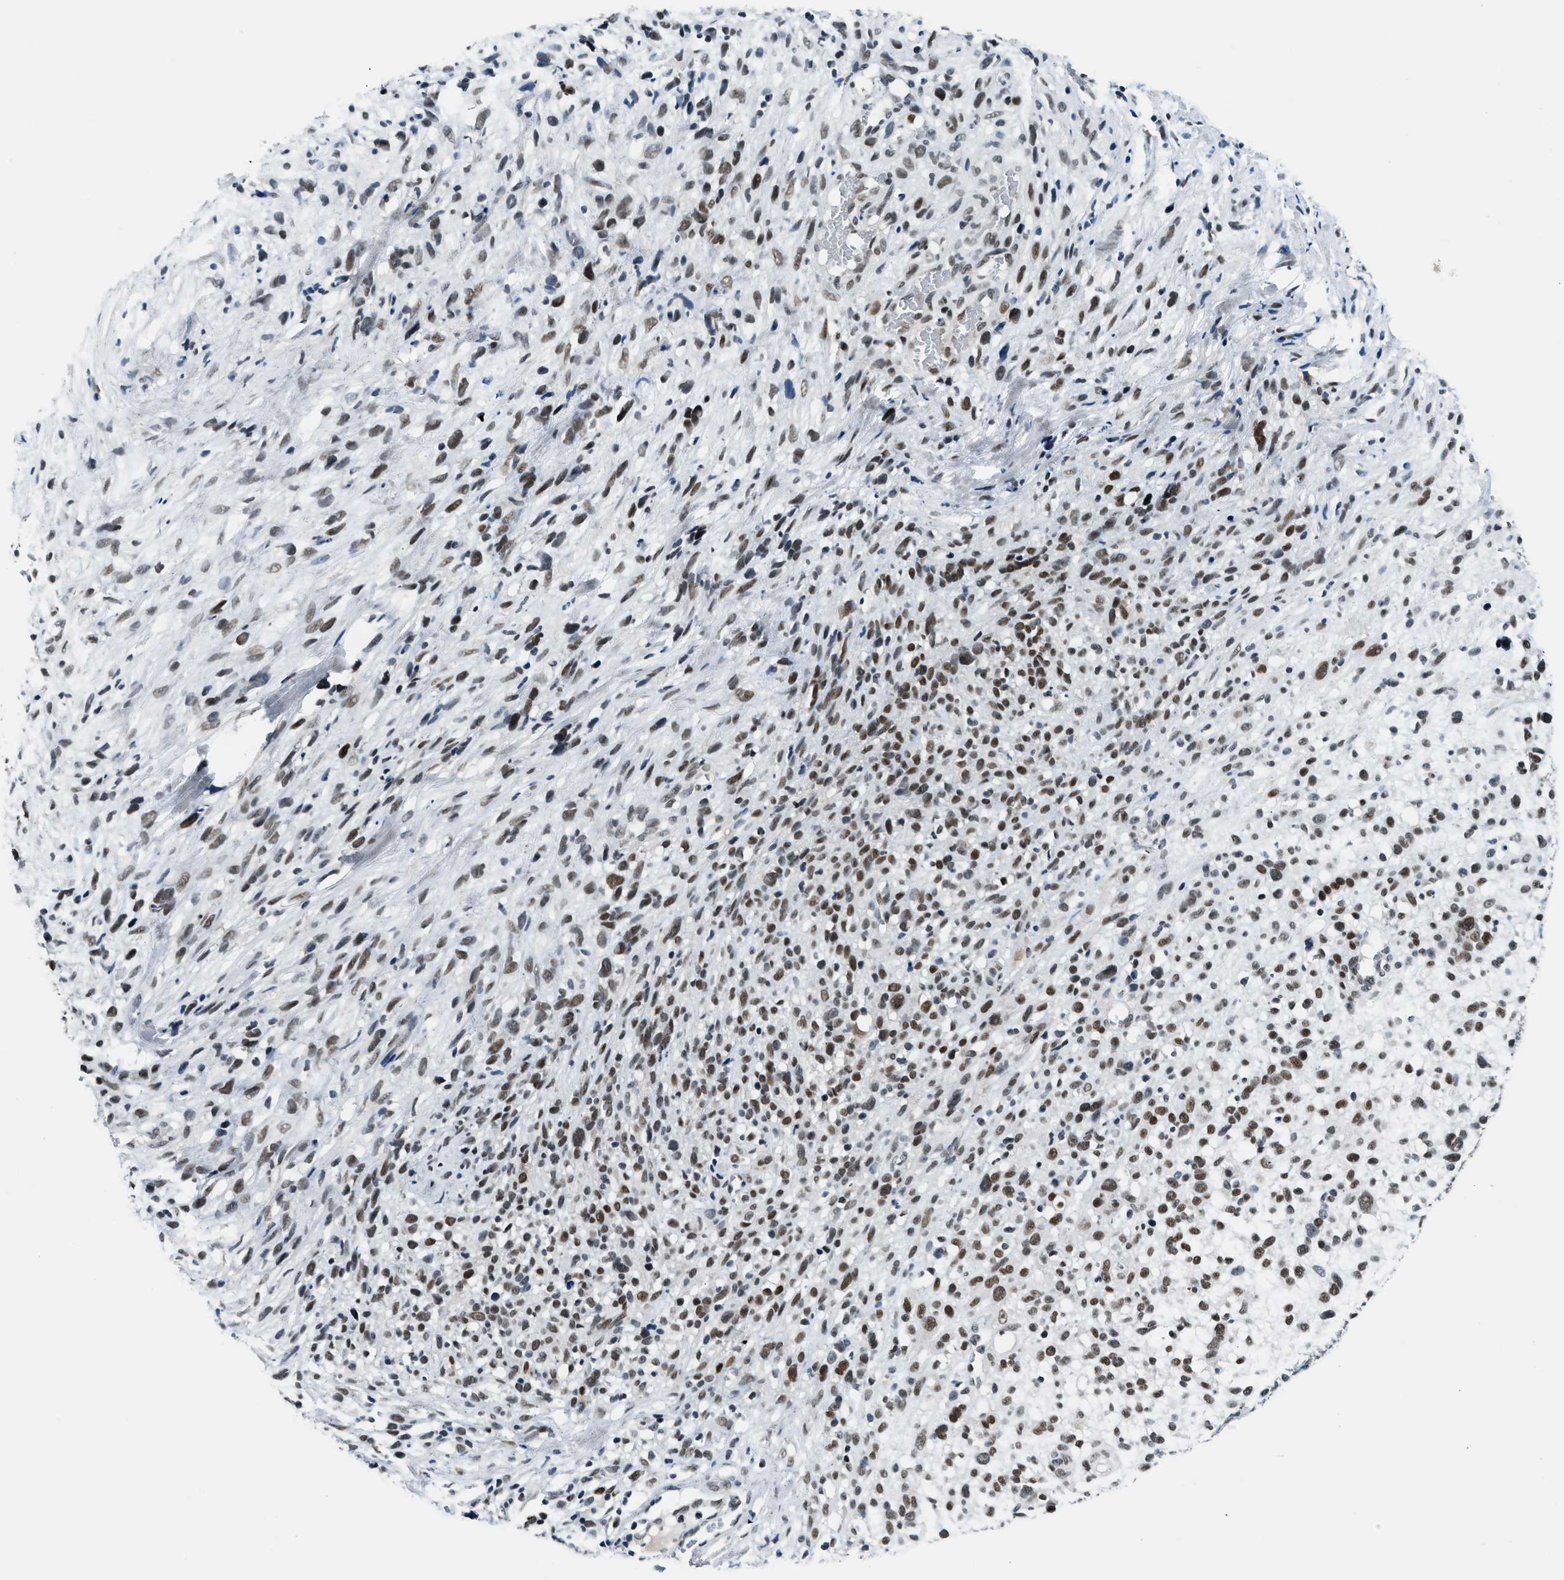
{"staining": {"intensity": "moderate", "quantity": ">75%", "location": "nuclear"}, "tissue": "melanoma", "cell_type": "Tumor cells", "image_type": "cancer", "snomed": [{"axis": "morphology", "description": "Malignant melanoma, NOS"}, {"axis": "topography", "description": "Skin"}], "caption": "Malignant melanoma stained with a protein marker shows moderate staining in tumor cells.", "gene": "NCOA1", "patient": {"sex": "female", "age": 55}}